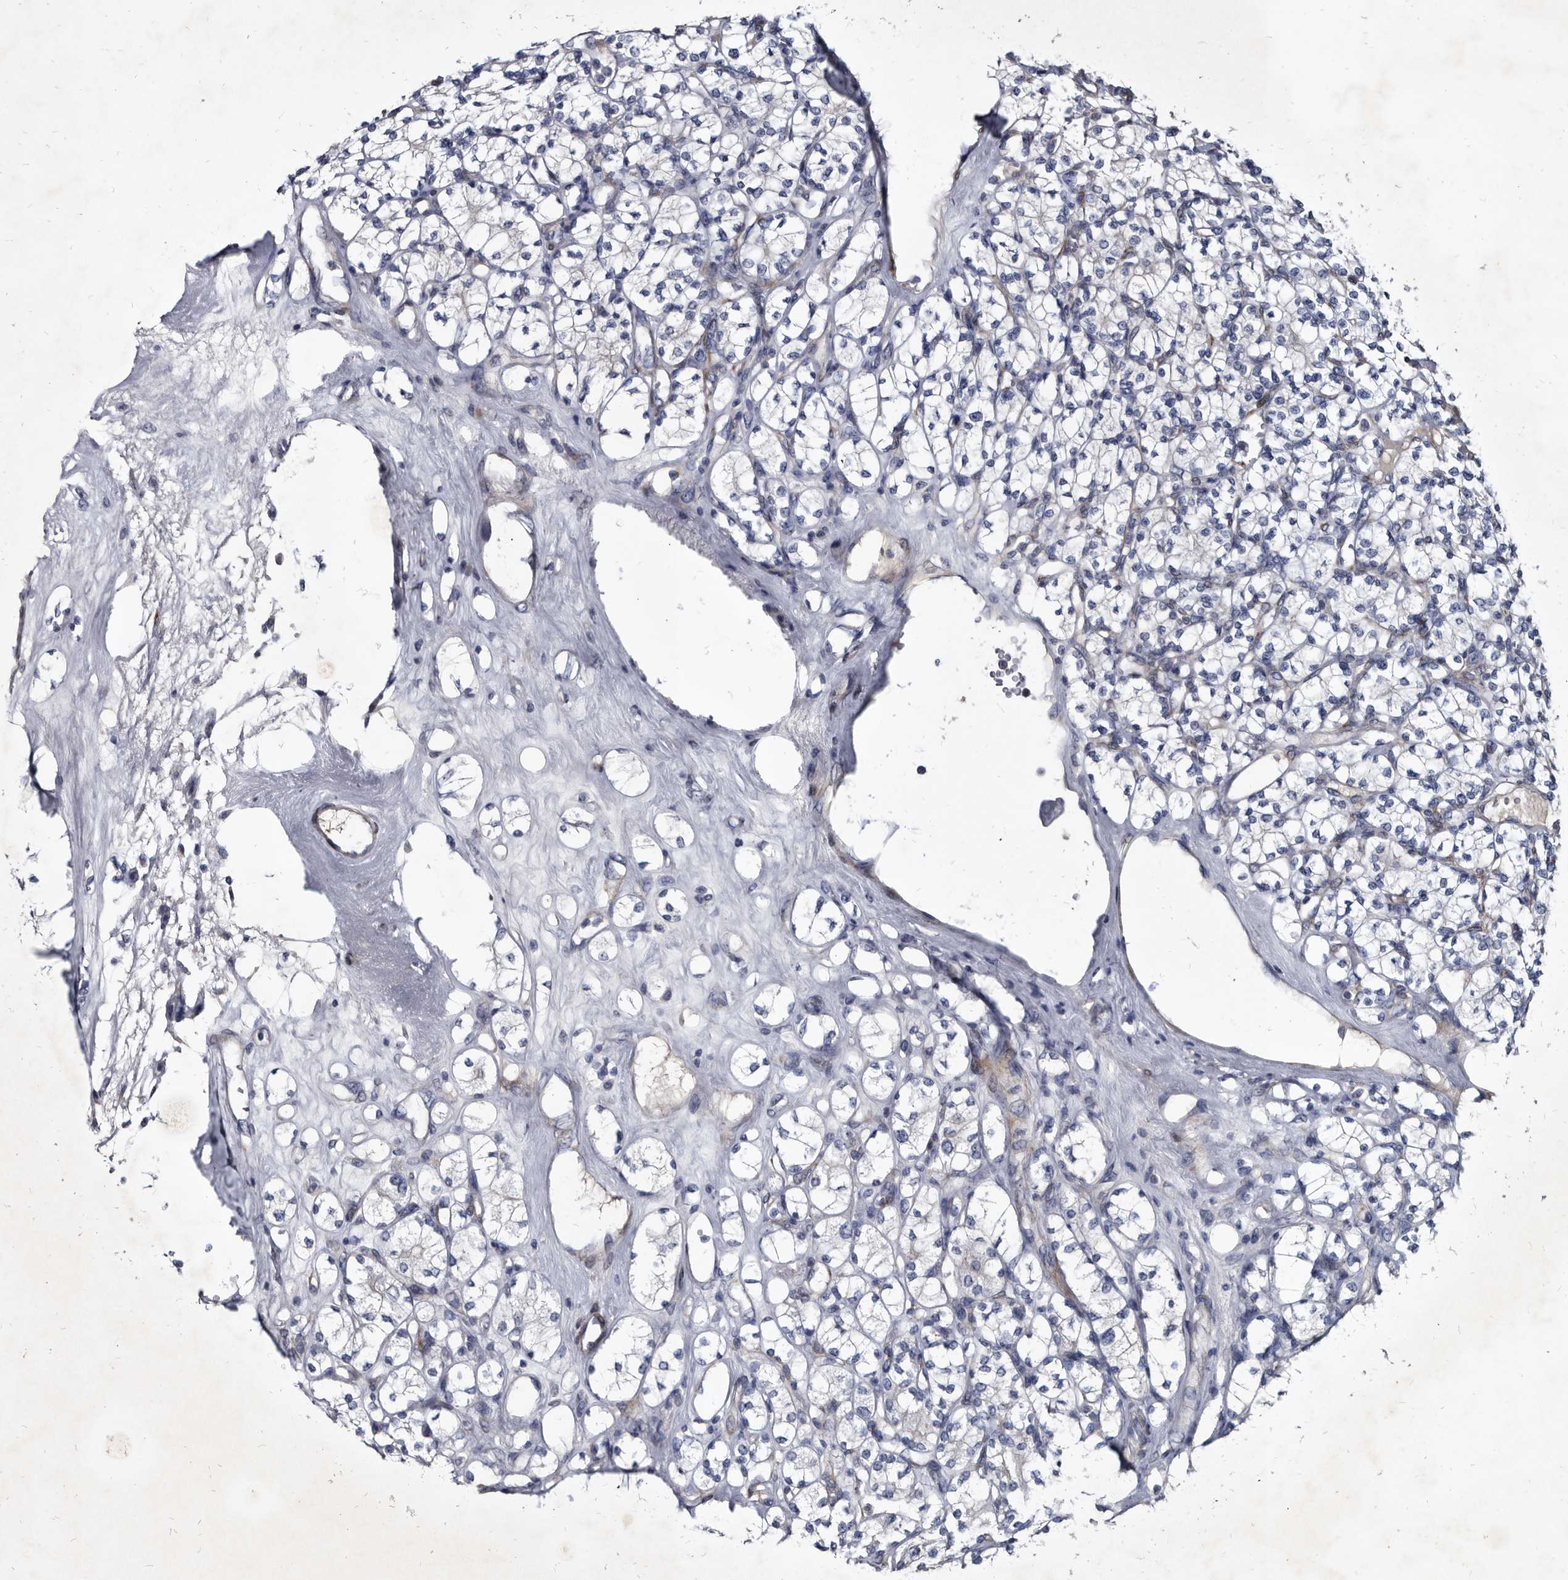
{"staining": {"intensity": "negative", "quantity": "none", "location": "none"}, "tissue": "renal cancer", "cell_type": "Tumor cells", "image_type": "cancer", "snomed": [{"axis": "morphology", "description": "Adenocarcinoma, NOS"}, {"axis": "topography", "description": "Kidney"}], "caption": "The micrograph shows no significant expression in tumor cells of renal cancer (adenocarcinoma).", "gene": "PRSS8", "patient": {"sex": "male", "age": 77}}